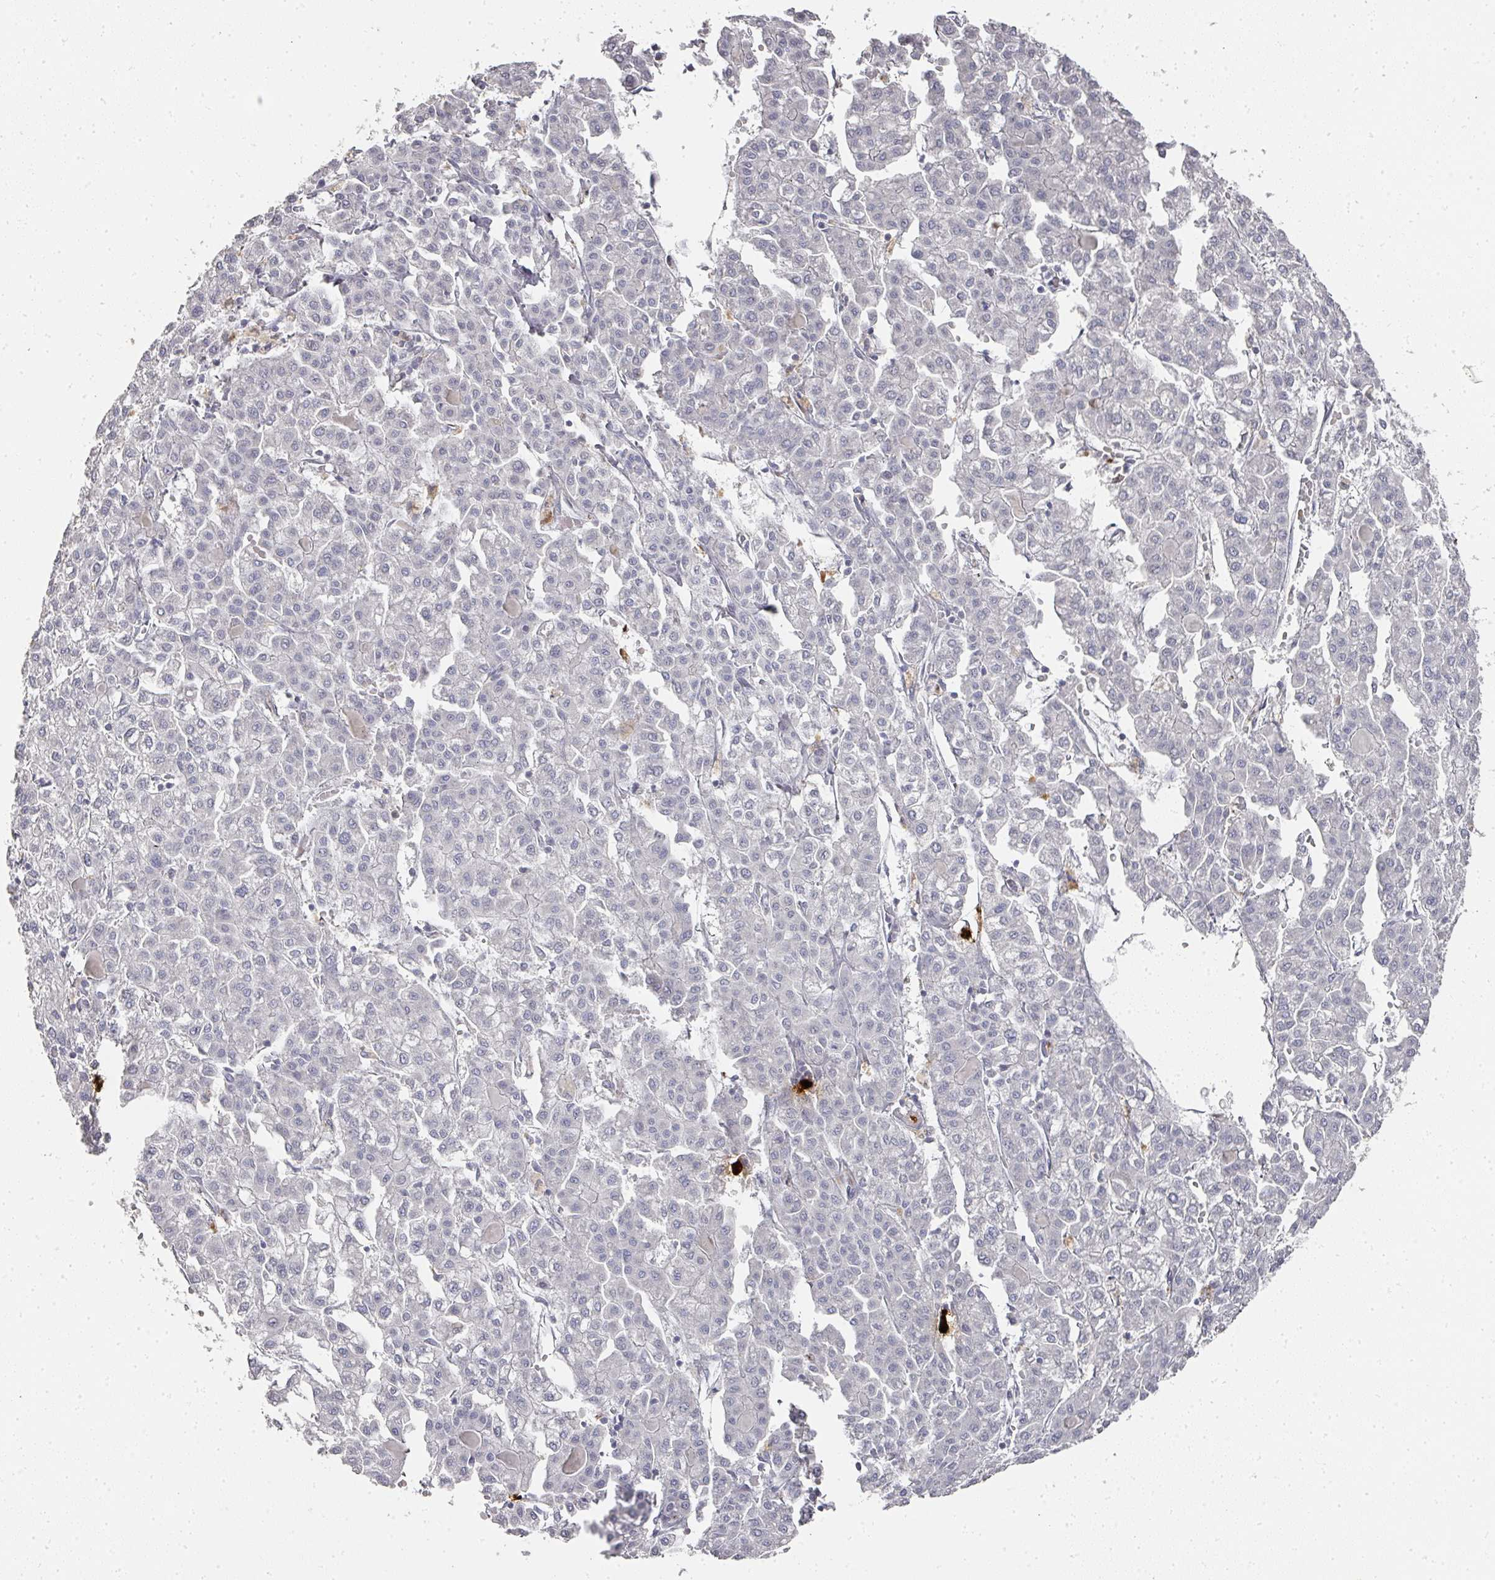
{"staining": {"intensity": "negative", "quantity": "none", "location": "none"}, "tissue": "liver cancer", "cell_type": "Tumor cells", "image_type": "cancer", "snomed": [{"axis": "morphology", "description": "Carcinoma, Hepatocellular, NOS"}, {"axis": "topography", "description": "Liver"}], "caption": "Human liver cancer (hepatocellular carcinoma) stained for a protein using immunohistochemistry demonstrates no staining in tumor cells.", "gene": "CAMP", "patient": {"sex": "female", "age": 43}}